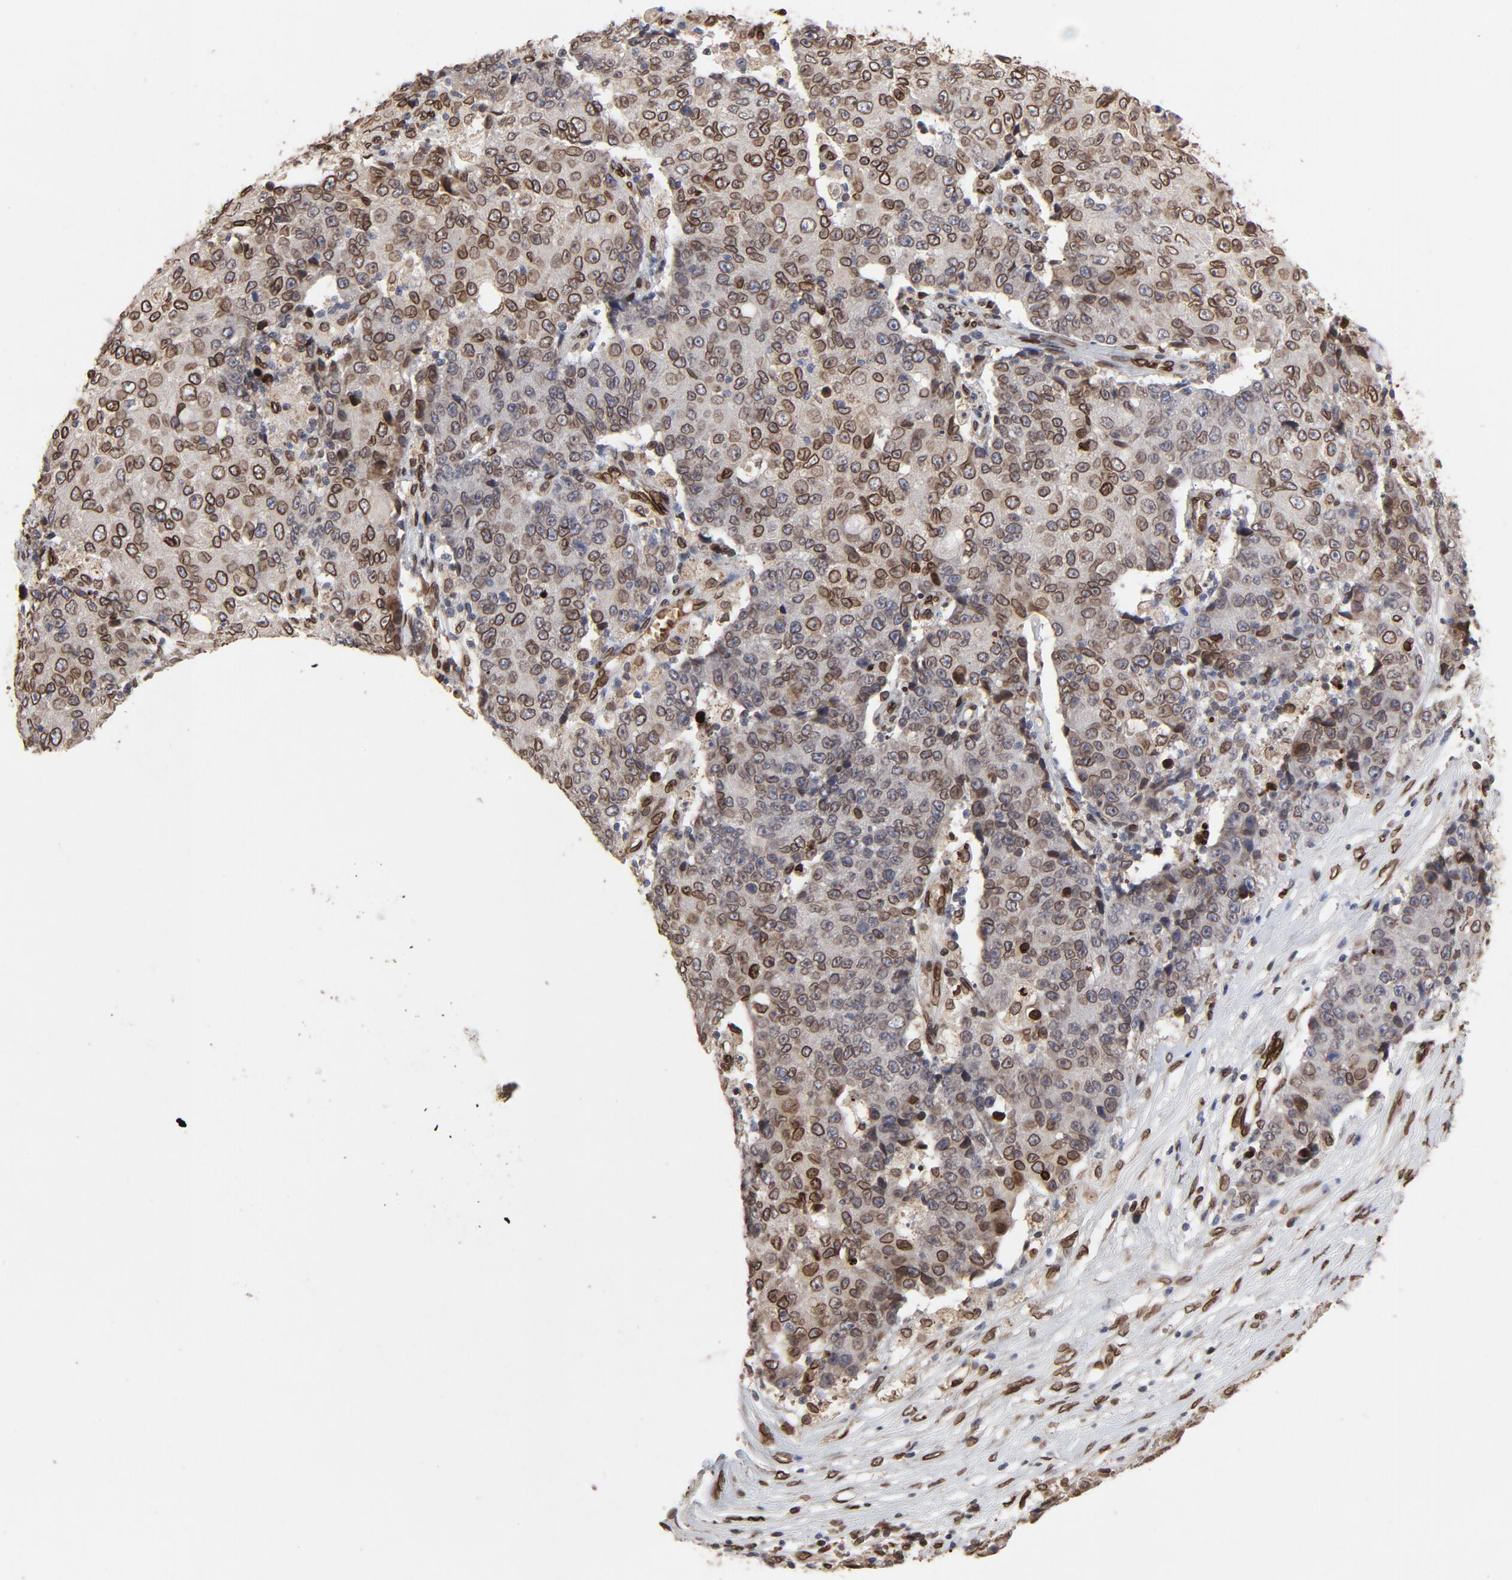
{"staining": {"intensity": "strong", "quantity": ">75%", "location": "cytoplasmic/membranous,nuclear"}, "tissue": "ovarian cancer", "cell_type": "Tumor cells", "image_type": "cancer", "snomed": [{"axis": "morphology", "description": "Carcinoma, endometroid"}, {"axis": "topography", "description": "Ovary"}], "caption": "Strong cytoplasmic/membranous and nuclear positivity is identified in about >75% of tumor cells in endometroid carcinoma (ovarian).", "gene": "LMNA", "patient": {"sex": "female", "age": 42}}